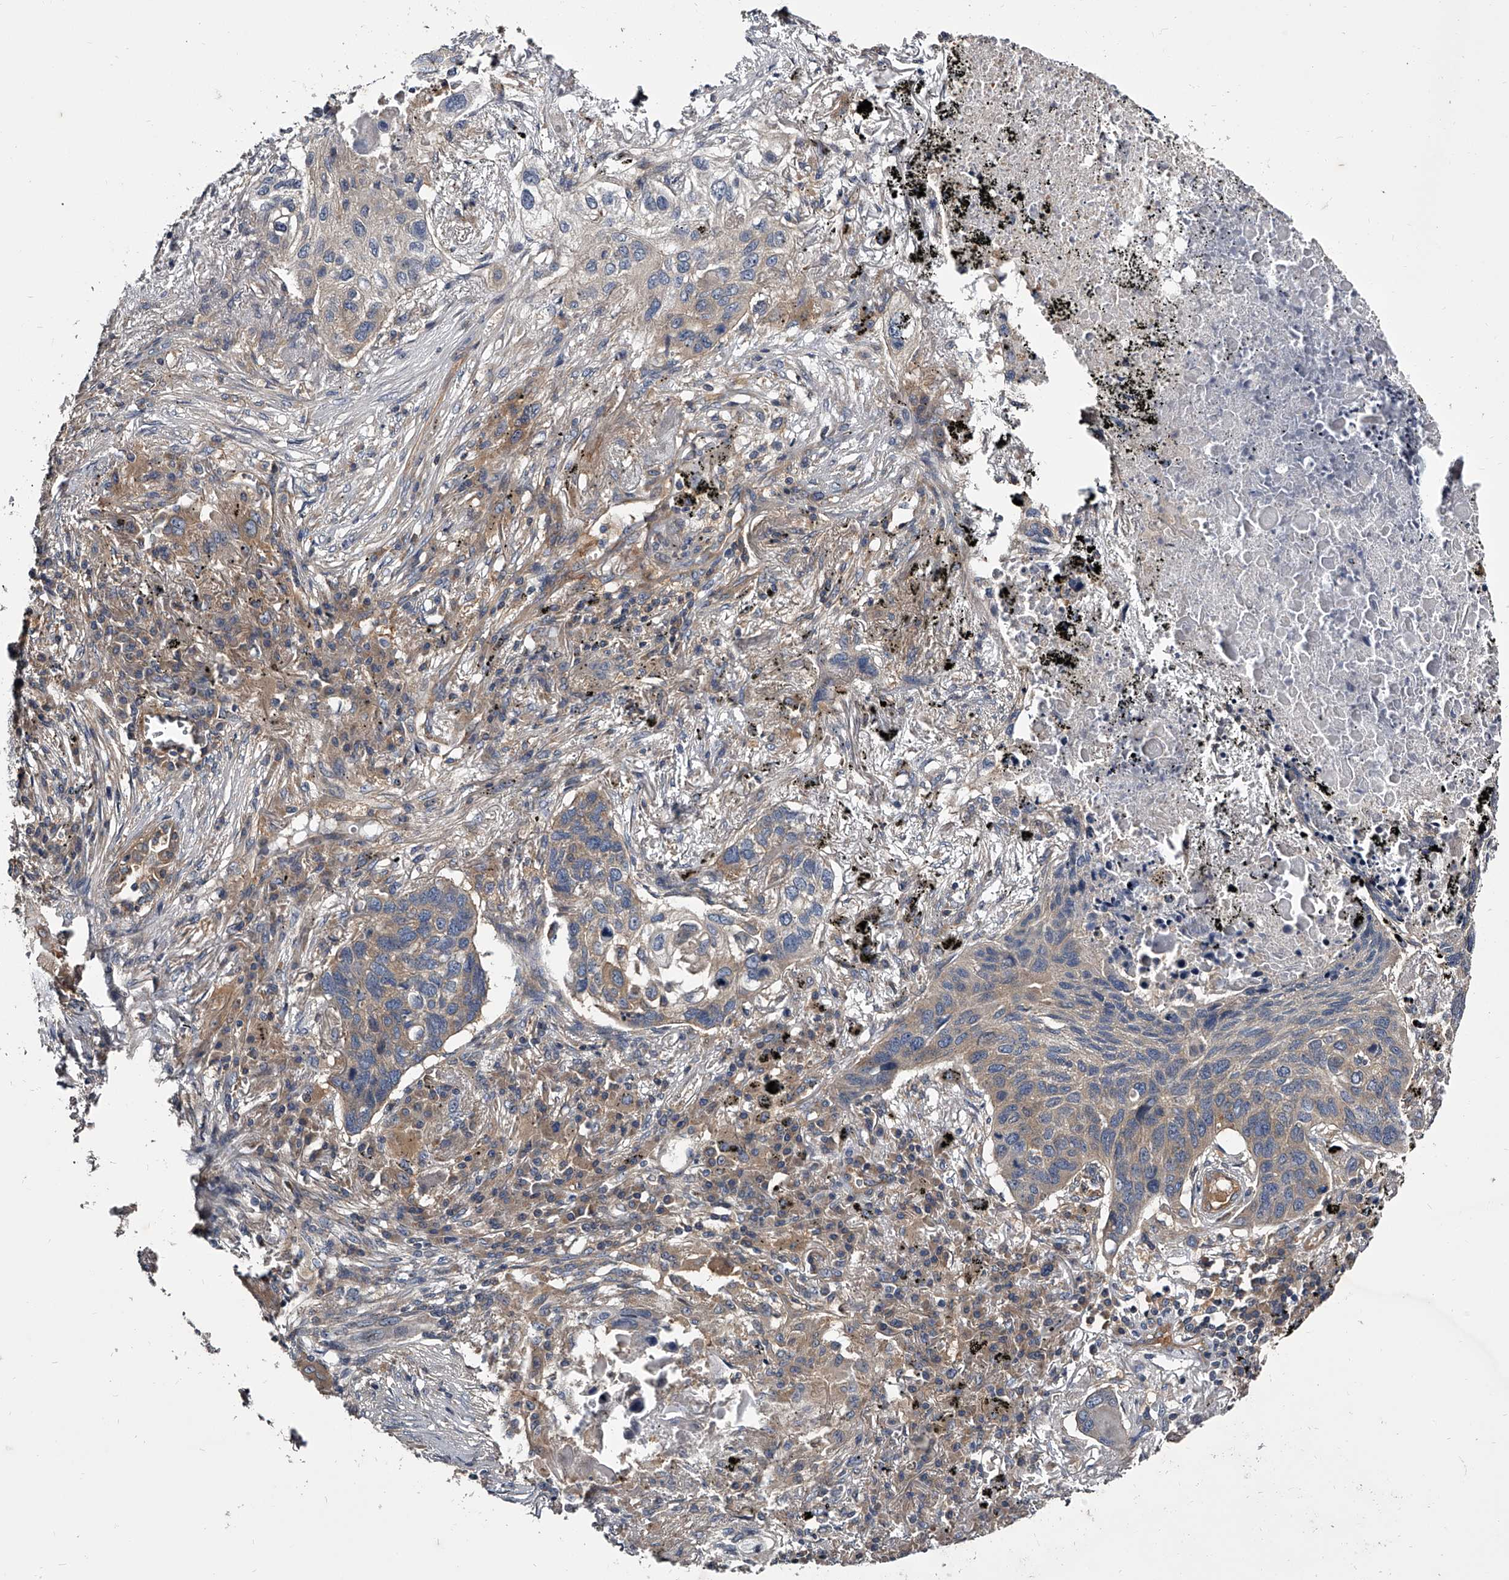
{"staining": {"intensity": "weak", "quantity": "<25%", "location": "cytoplasmic/membranous"}, "tissue": "lung cancer", "cell_type": "Tumor cells", "image_type": "cancer", "snomed": [{"axis": "morphology", "description": "Squamous cell carcinoma, NOS"}, {"axis": "topography", "description": "Lung"}], "caption": "High magnification brightfield microscopy of lung cancer stained with DAB (brown) and counterstained with hematoxylin (blue): tumor cells show no significant staining.", "gene": "GAPVD1", "patient": {"sex": "female", "age": 63}}